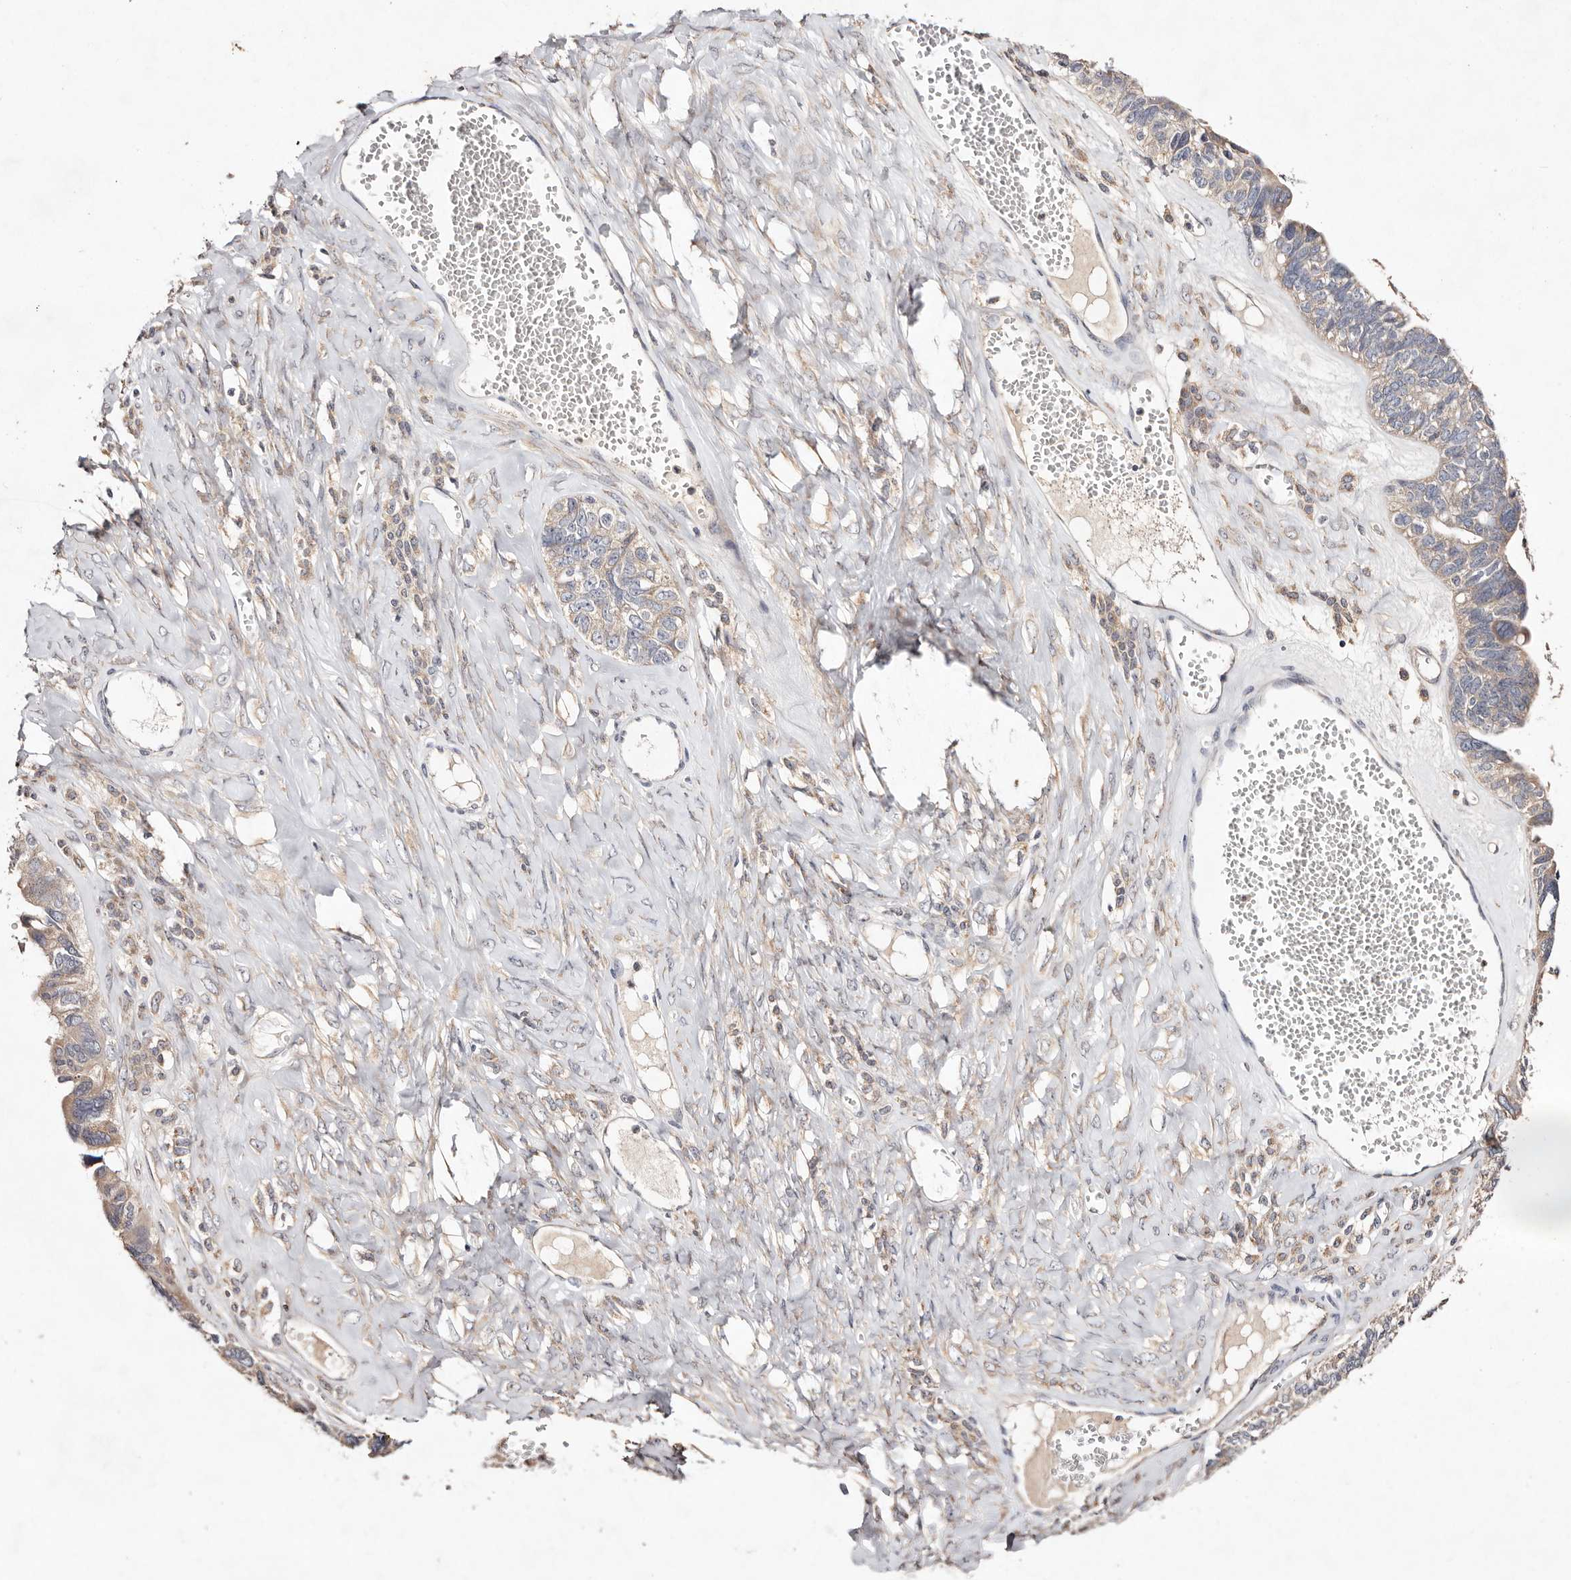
{"staining": {"intensity": "weak", "quantity": "<25%", "location": "cytoplasmic/membranous"}, "tissue": "ovarian cancer", "cell_type": "Tumor cells", "image_type": "cancer", "snomed": [{"axis": "morphology", "description": "Cystadenocarcinoma, serous, NOS"}, {"axis": "topography", "description": "Ovary"}], "caption": "Tumor cells show no significant positivity in serous cystadenocarcinoma (ovarian).", "gene": "TSC2", "patient": {"sex": "female", "age": 79}}